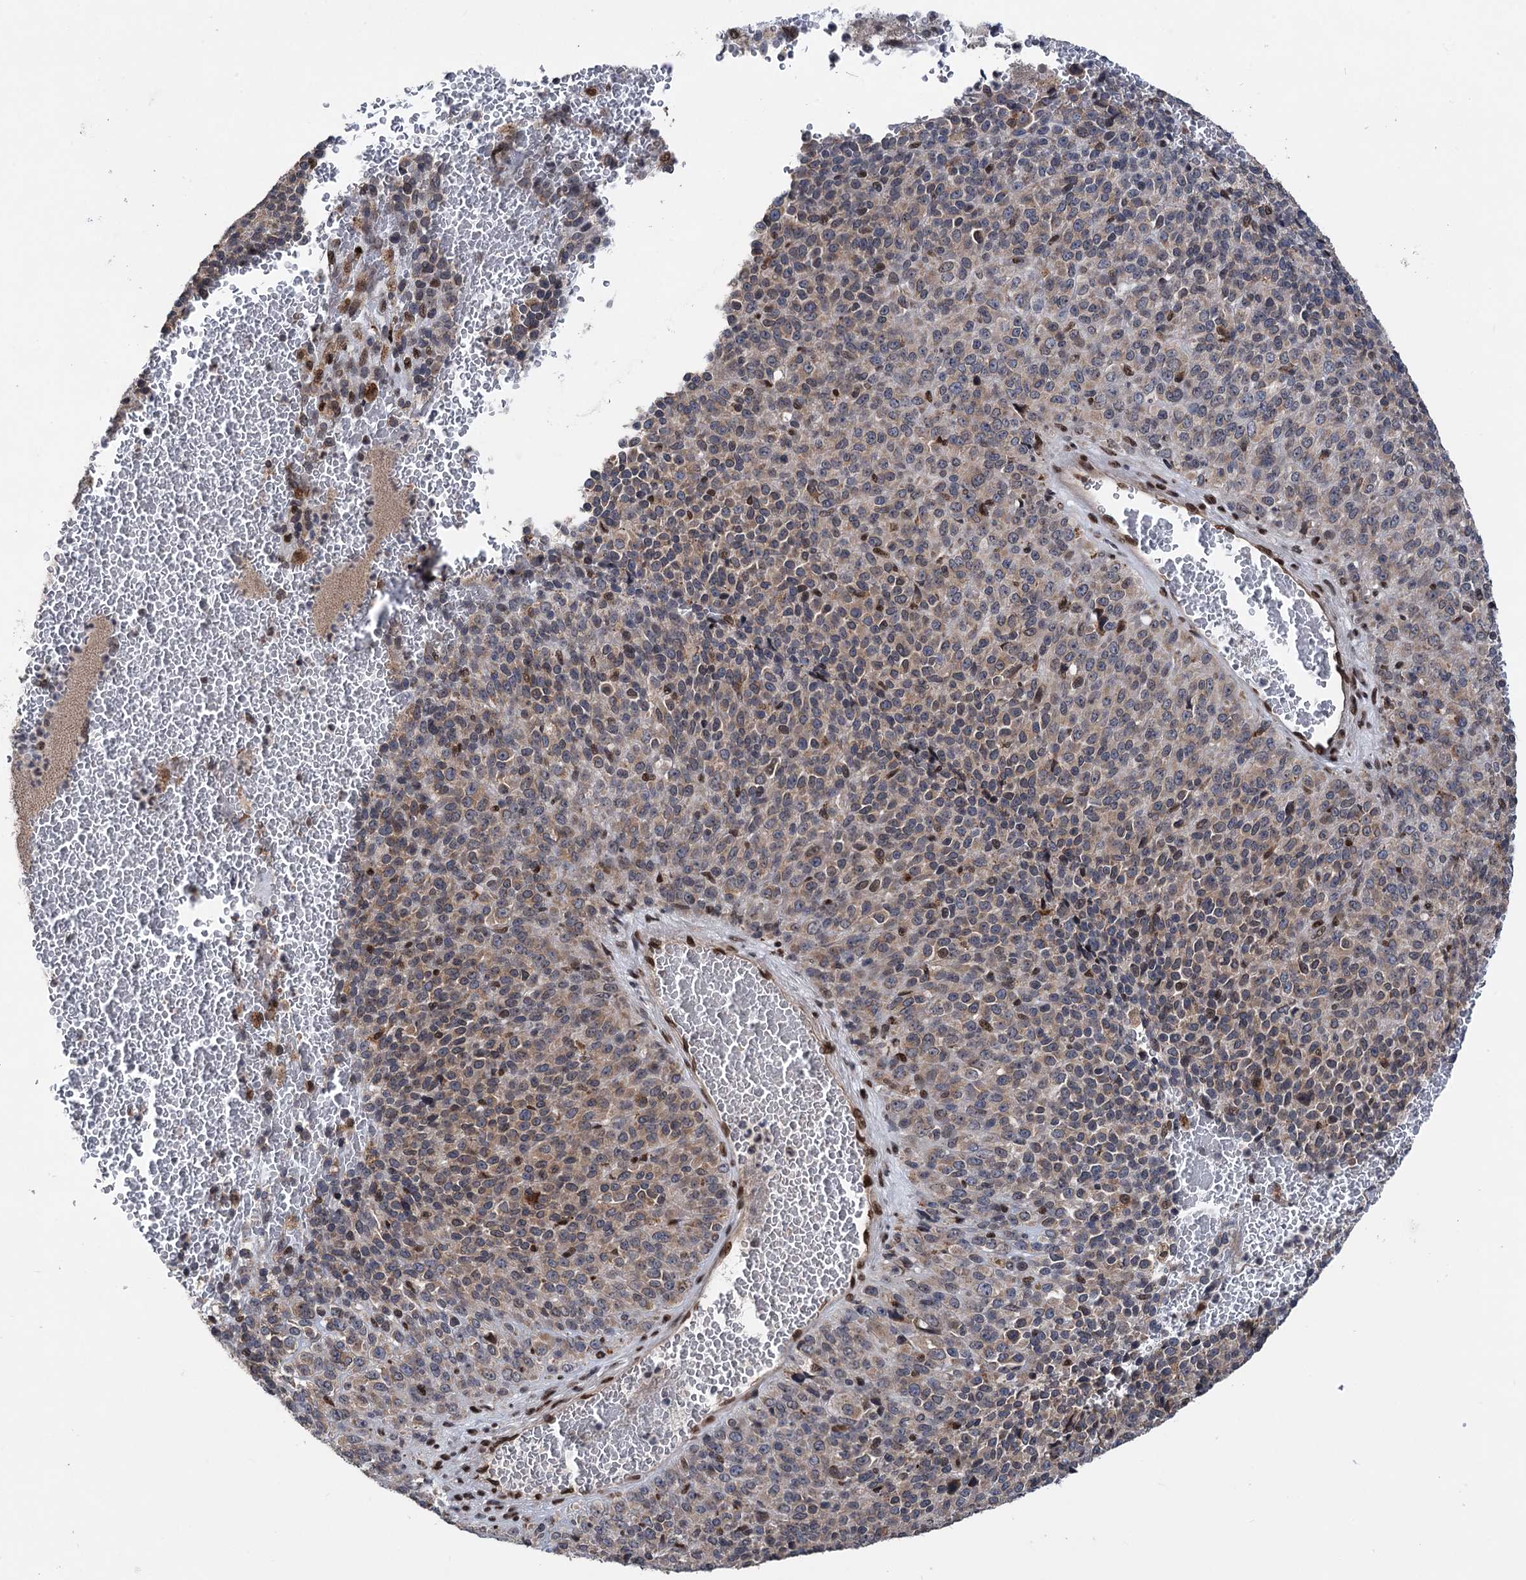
{"staining": {"intensity": "weak", "quantity": "25%-75%", "location": "cytoplasmic/membranous"}, "tissue": "melanoma", "cell_type": "Tumor cells", "image_type": "cancer", "snomed": [{"axis": "morphology", "description": "Malignant melanoma, Metastatic site"}, {"axis": "topography", "description": "Brain"}], "caption": "IHC (DAB) staining of human malignant melanoma (metastatic site) exhibits weak cytoplasmic/membranous protein expression in approximately 25%-75% of tumor cells.", "gene": "MESD", "patient": {"sex": "female", "age": 56}}